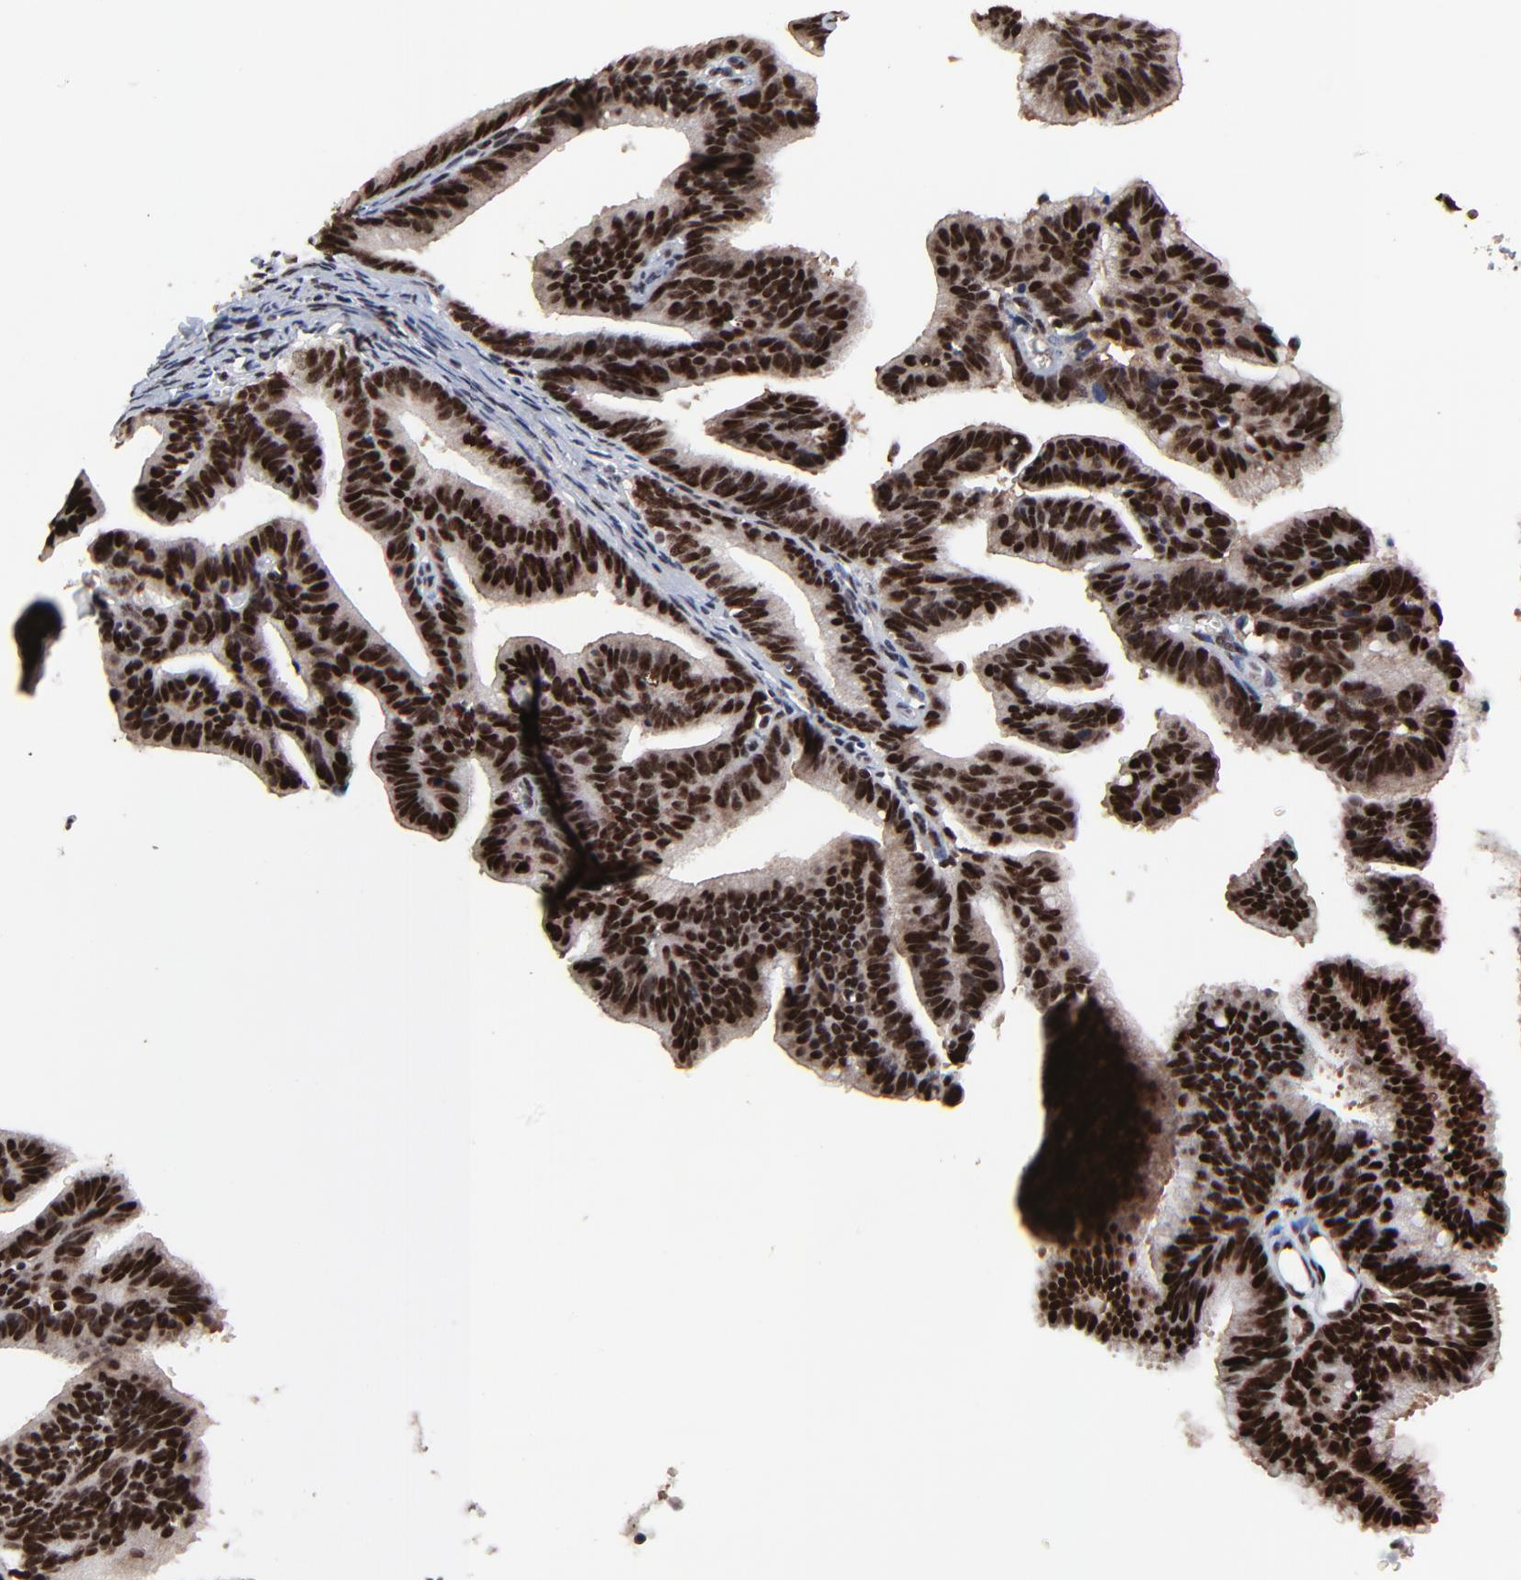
{"staining": {"intensity": "strong", "quantity": ">75%", "location": "nuclear"}, "tissue": "cervical cancer", "cell_type": "Tumor cells", "image_type": "cancer", "snomed": [{"axis": "morphology", "description": "Adenocarcinoma, NOS"}, {"axis": "topography", "description": "Cervix"}], "caption": "The micrograph displays immunohistochemical staining of cervical cancer (adenocarcinoma). There is strong nuclear positivity is appreciated in about >75% of tumor cells.", "gene": "RBM22", "patient": {"sex": "female", "age": 47}}